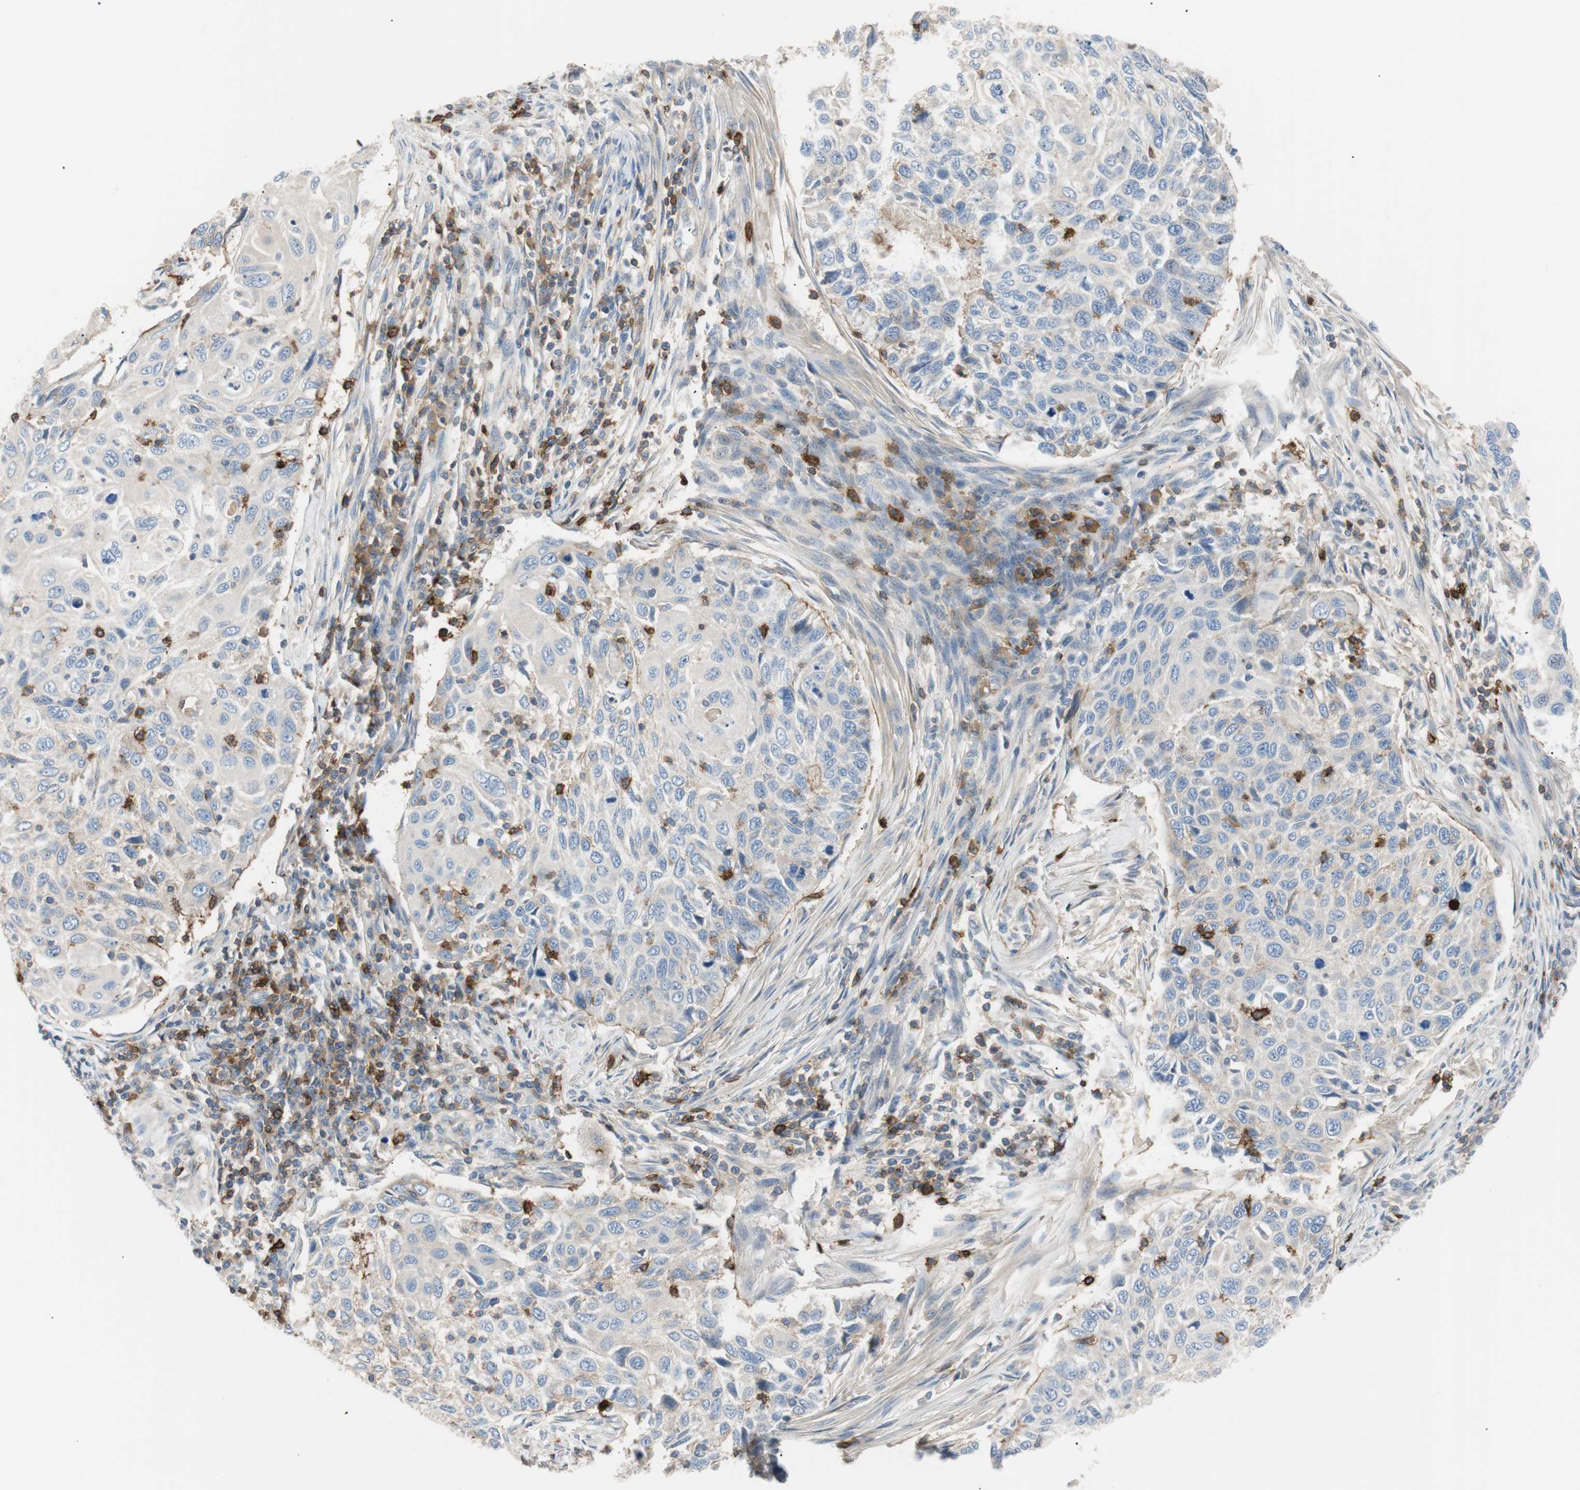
{"staining": {"intensity": "negative", "quantity": "none", "location": "none"}, "tissue": "cervical cancer", "cell_type": "Tumor cells", "image_type": "cancer", "snomed": [{"axis": "morphology", "description": "Squamous cell carcinoma, NOS"}, {"axis": "topography", "description": "Cervix"}], "caption": "Cervical cancer (squamous cell carcinoma) was stained to show a protein in brown. There is no significant expression in tumor cells. Nuclei are stained in blue.", "gene": "TNFRSF18", "patient": {"sex": "female", "age": 70}}